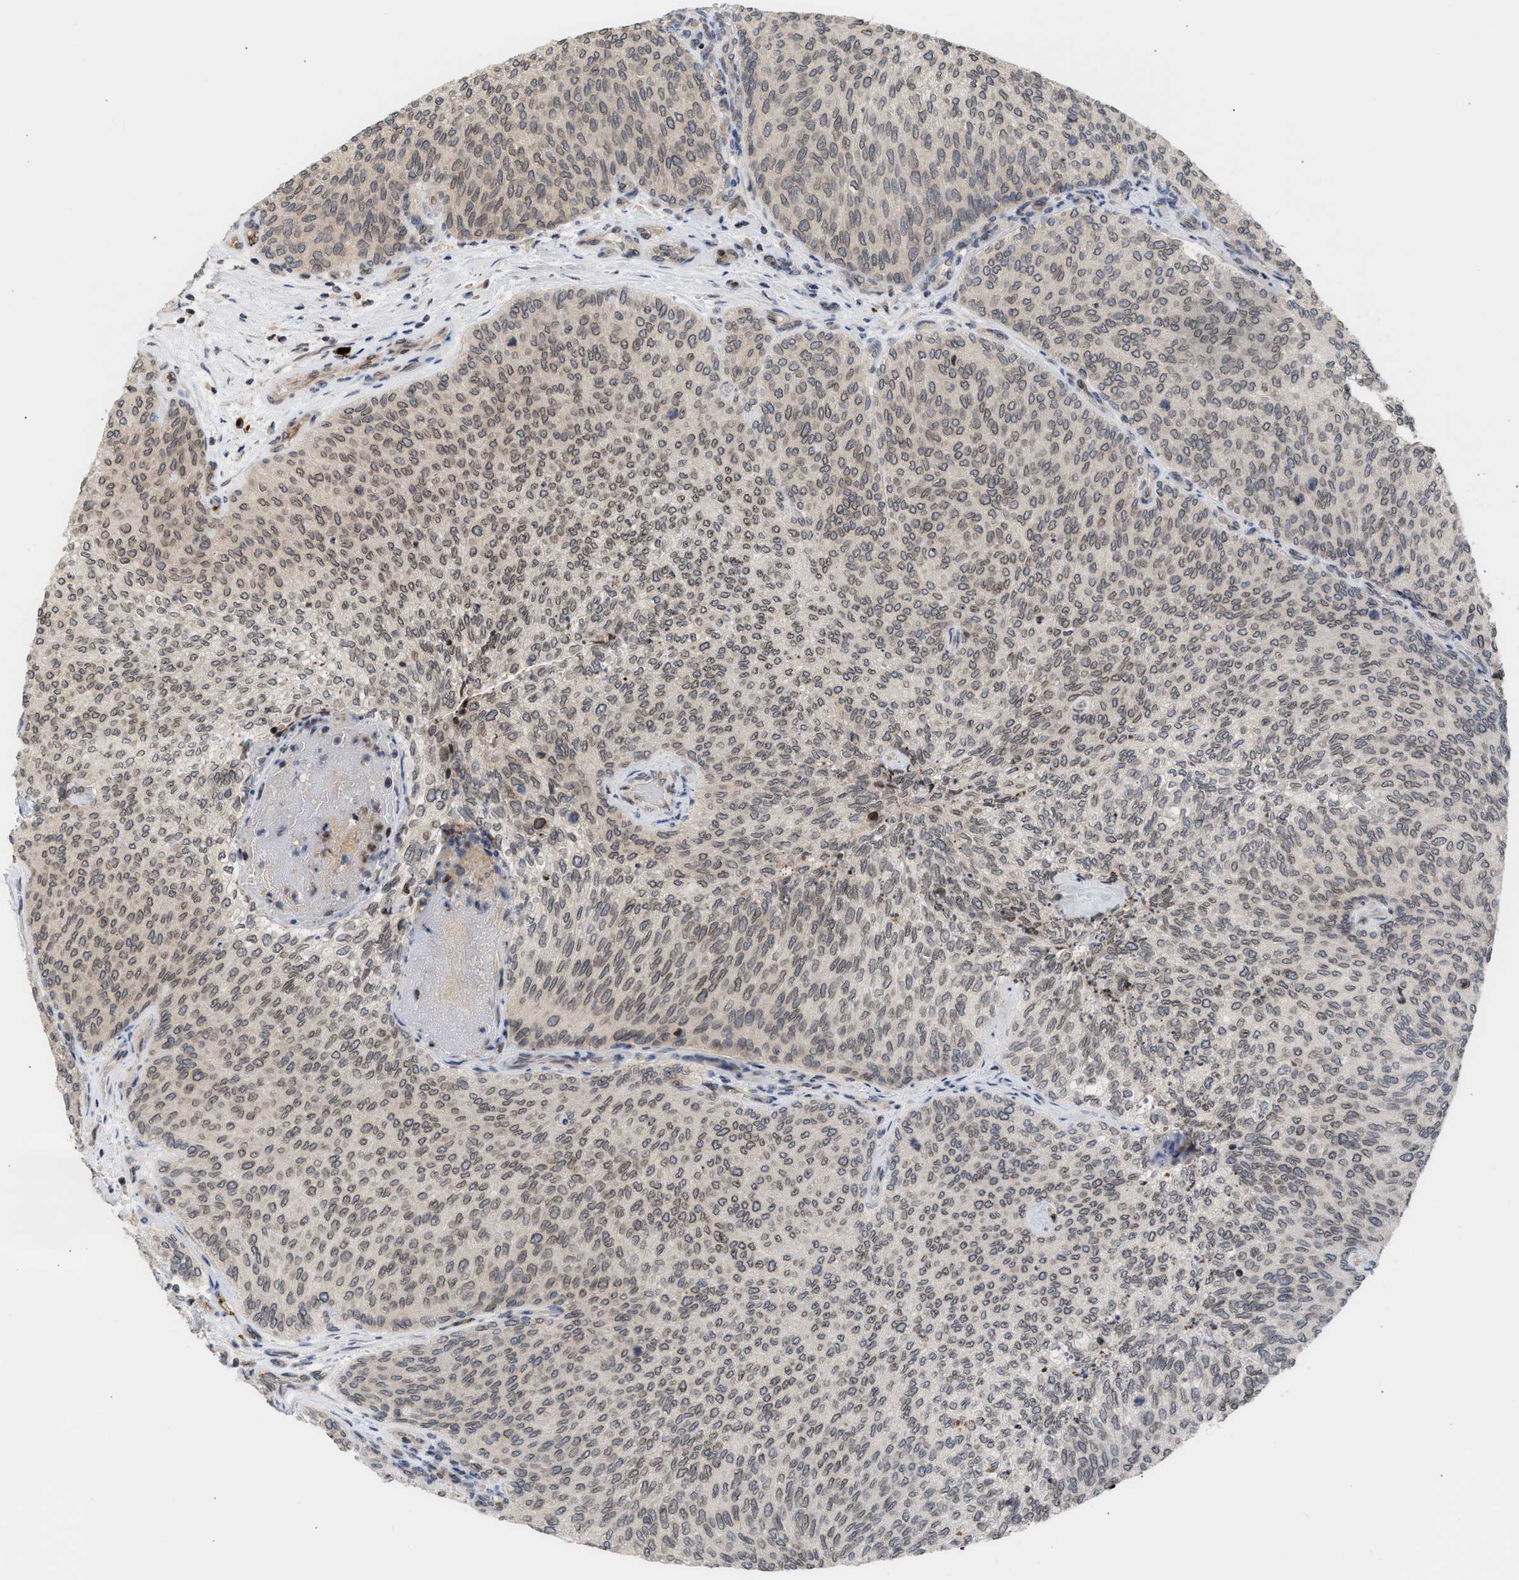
{"staining": {"intensity": "weak", "quantity": ">75%", "location": "nuclear"}, "tissue": "urothelial cancer", "cell_type": "Tumor cells", "image_type": "cancer", "snomed": [{"axis": "morphology", "description": "Urothelial carcinoma, Low grade"}, {"axis": "topography", "description": "Urinary bladder"}], "caption": "This photomicrograph reveals immunohistochemistry staining of urothelial cancer, with low weak nuclear positivity in approximately >75% of tumor cells.", "gene": "NUP62", "patient": {"sex": "female", "age": 79}}